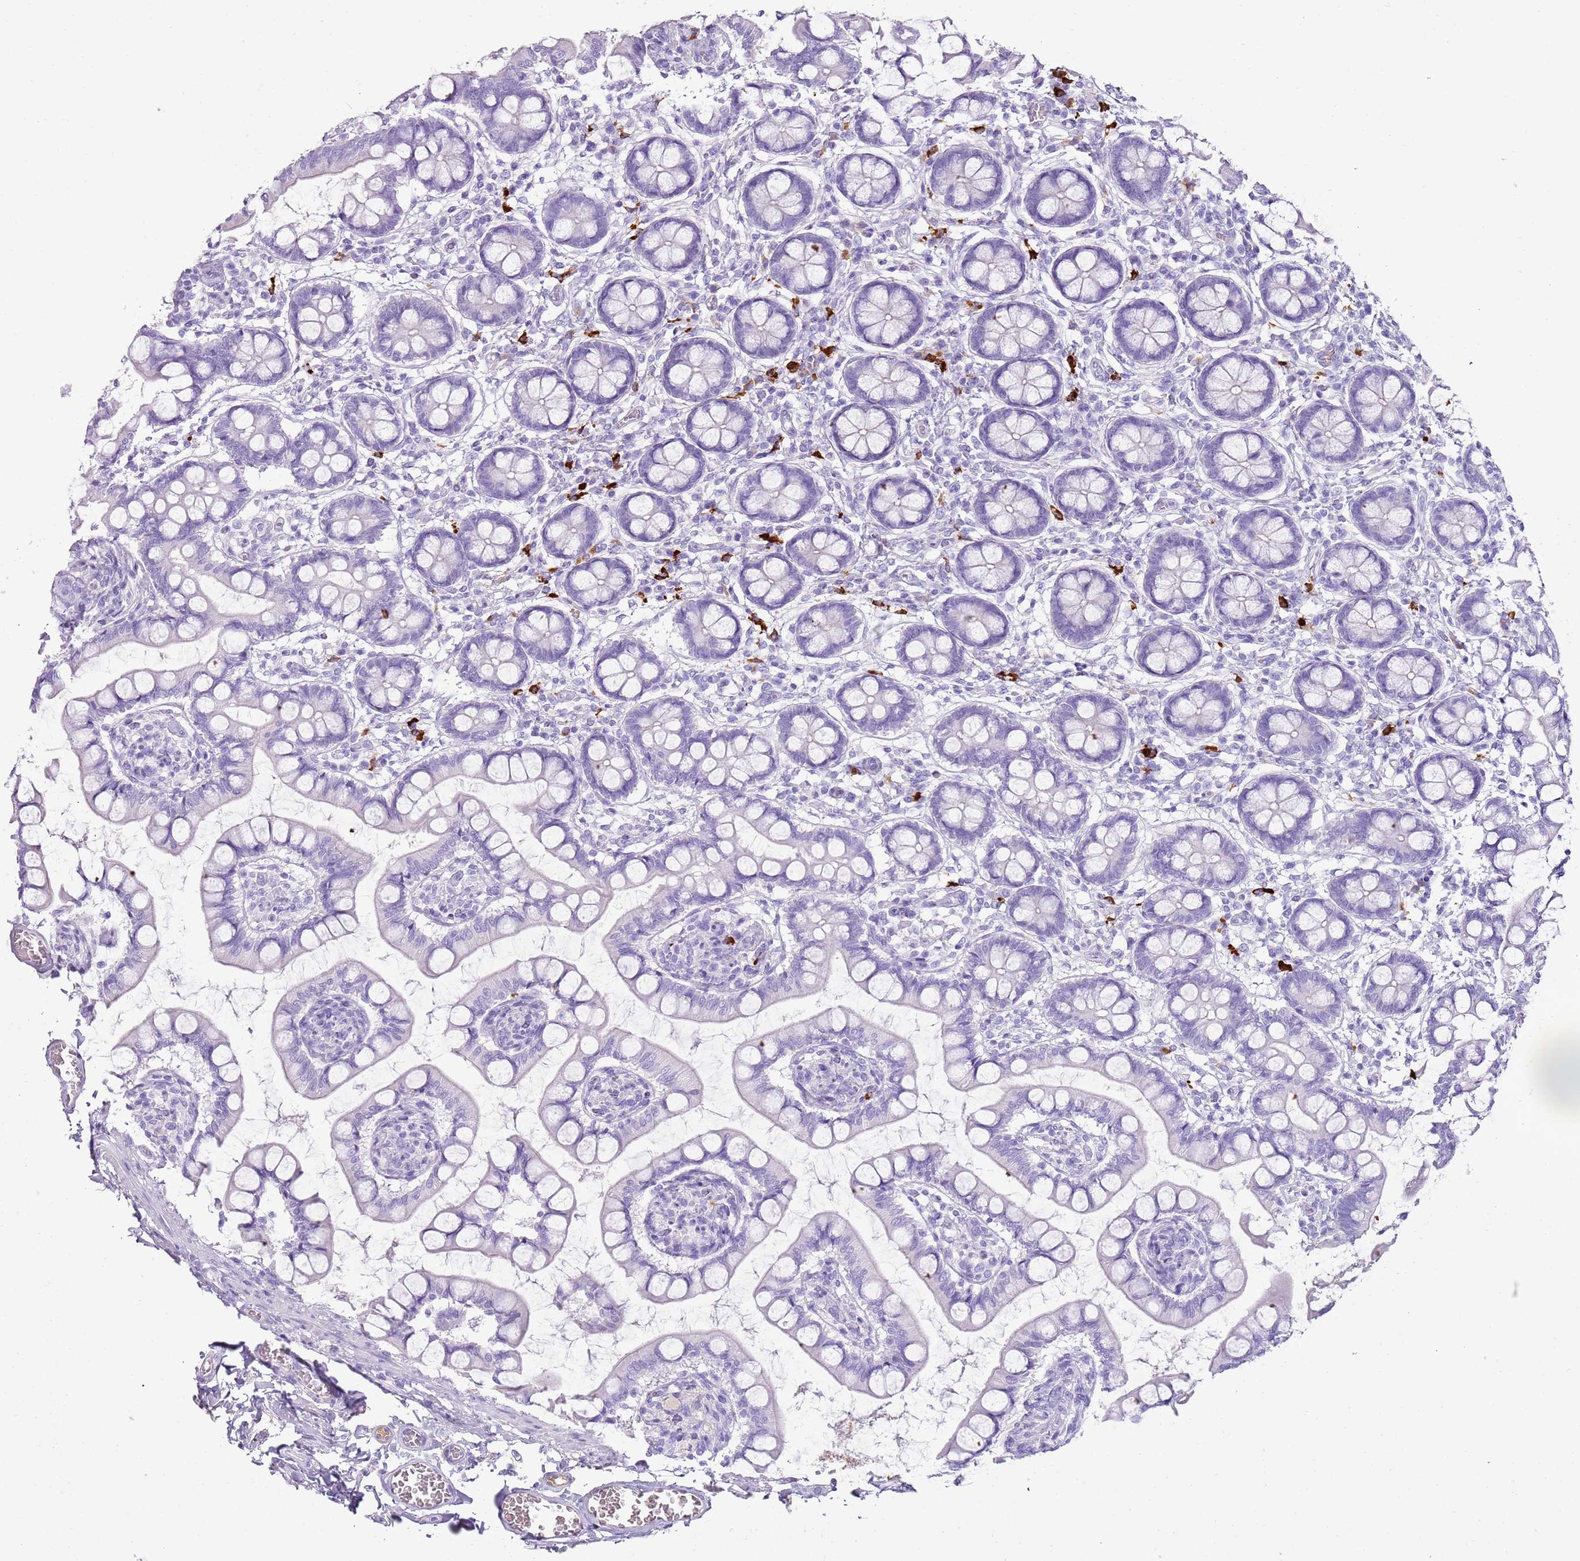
{"staining": {"intensity": "negative", "quantity": "none", "location": "none"}, "tissue": "small intestine", "cell_type": "Glandular cells", "image_type": "normal", "snomed": [{"axis": "morphology", "description": "Normal tissue, NOS"}, {"axis": "topography", "description": "Small intestine"}], "caption": "The immunohistochemistry micrograph has no significant positivity in glandular cells of small intestine. (Stains: DAB immunohistochemistry with hematoxylin counter stain, Microscopy: brightfield microscopy at high magnification).", "gene": "IGKV3", "patient": {"sex": "male", "age": 52}}